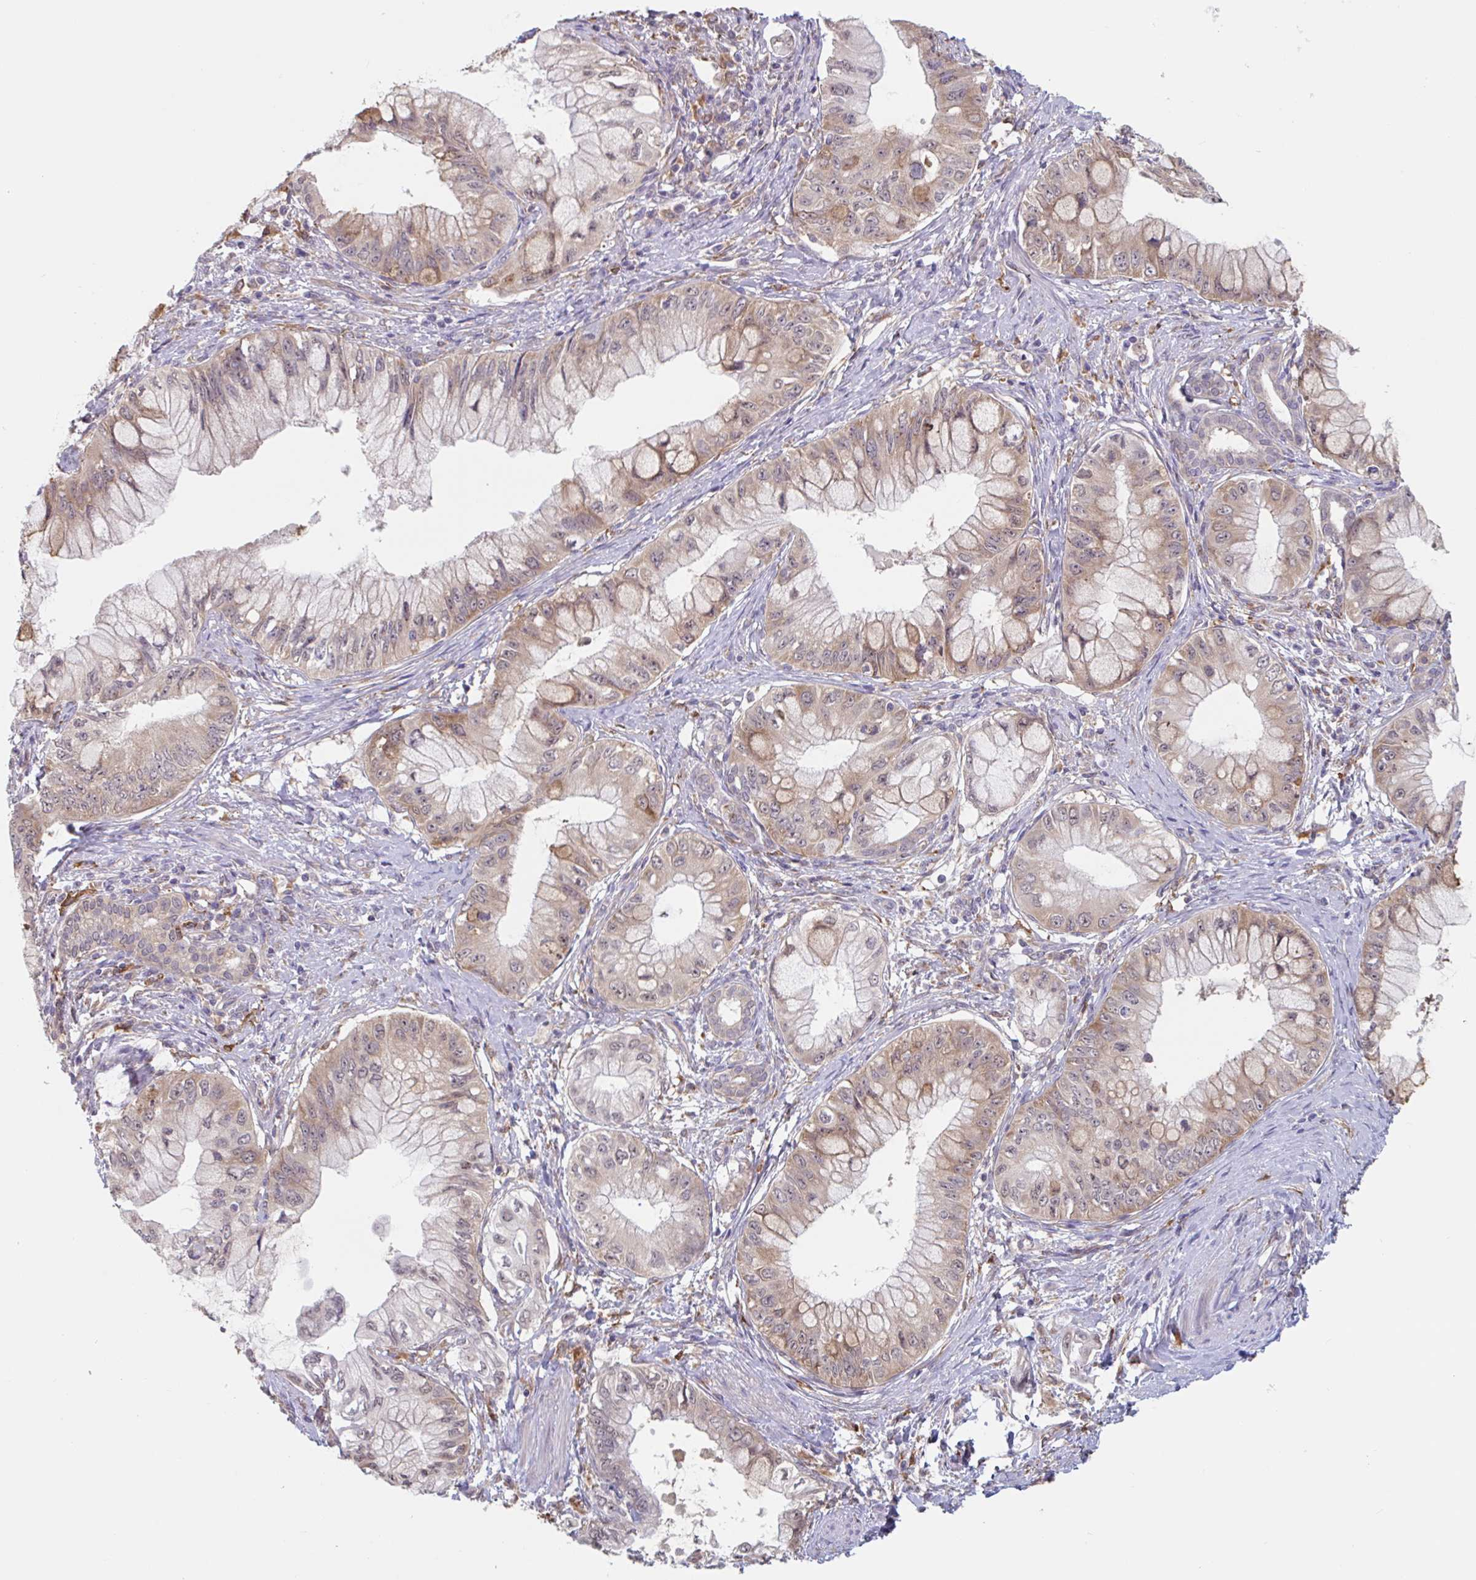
{"staining": {"intensity": "moderate", "quantity": ">75%", "location": "cytoplasmic/membranous,nuclear"}, "tissue": "pancreatic cancer", "cell_type": "Tumor cells", "image_type": "cancer", "snomed": [{"axis": "morphology", "description": "Adenocarcinoma, NOS"}, {"axis": "topography", "description": "Pancreas"}], "caption": "Moderate cytoplasmic/membranous and nuclear positivity is identified in approximately >75% of tumor cells in pancreatic cancer (adenocarcinoma).", "gene": "SNX8", "patient": {"sex": "male", "age": 48}}